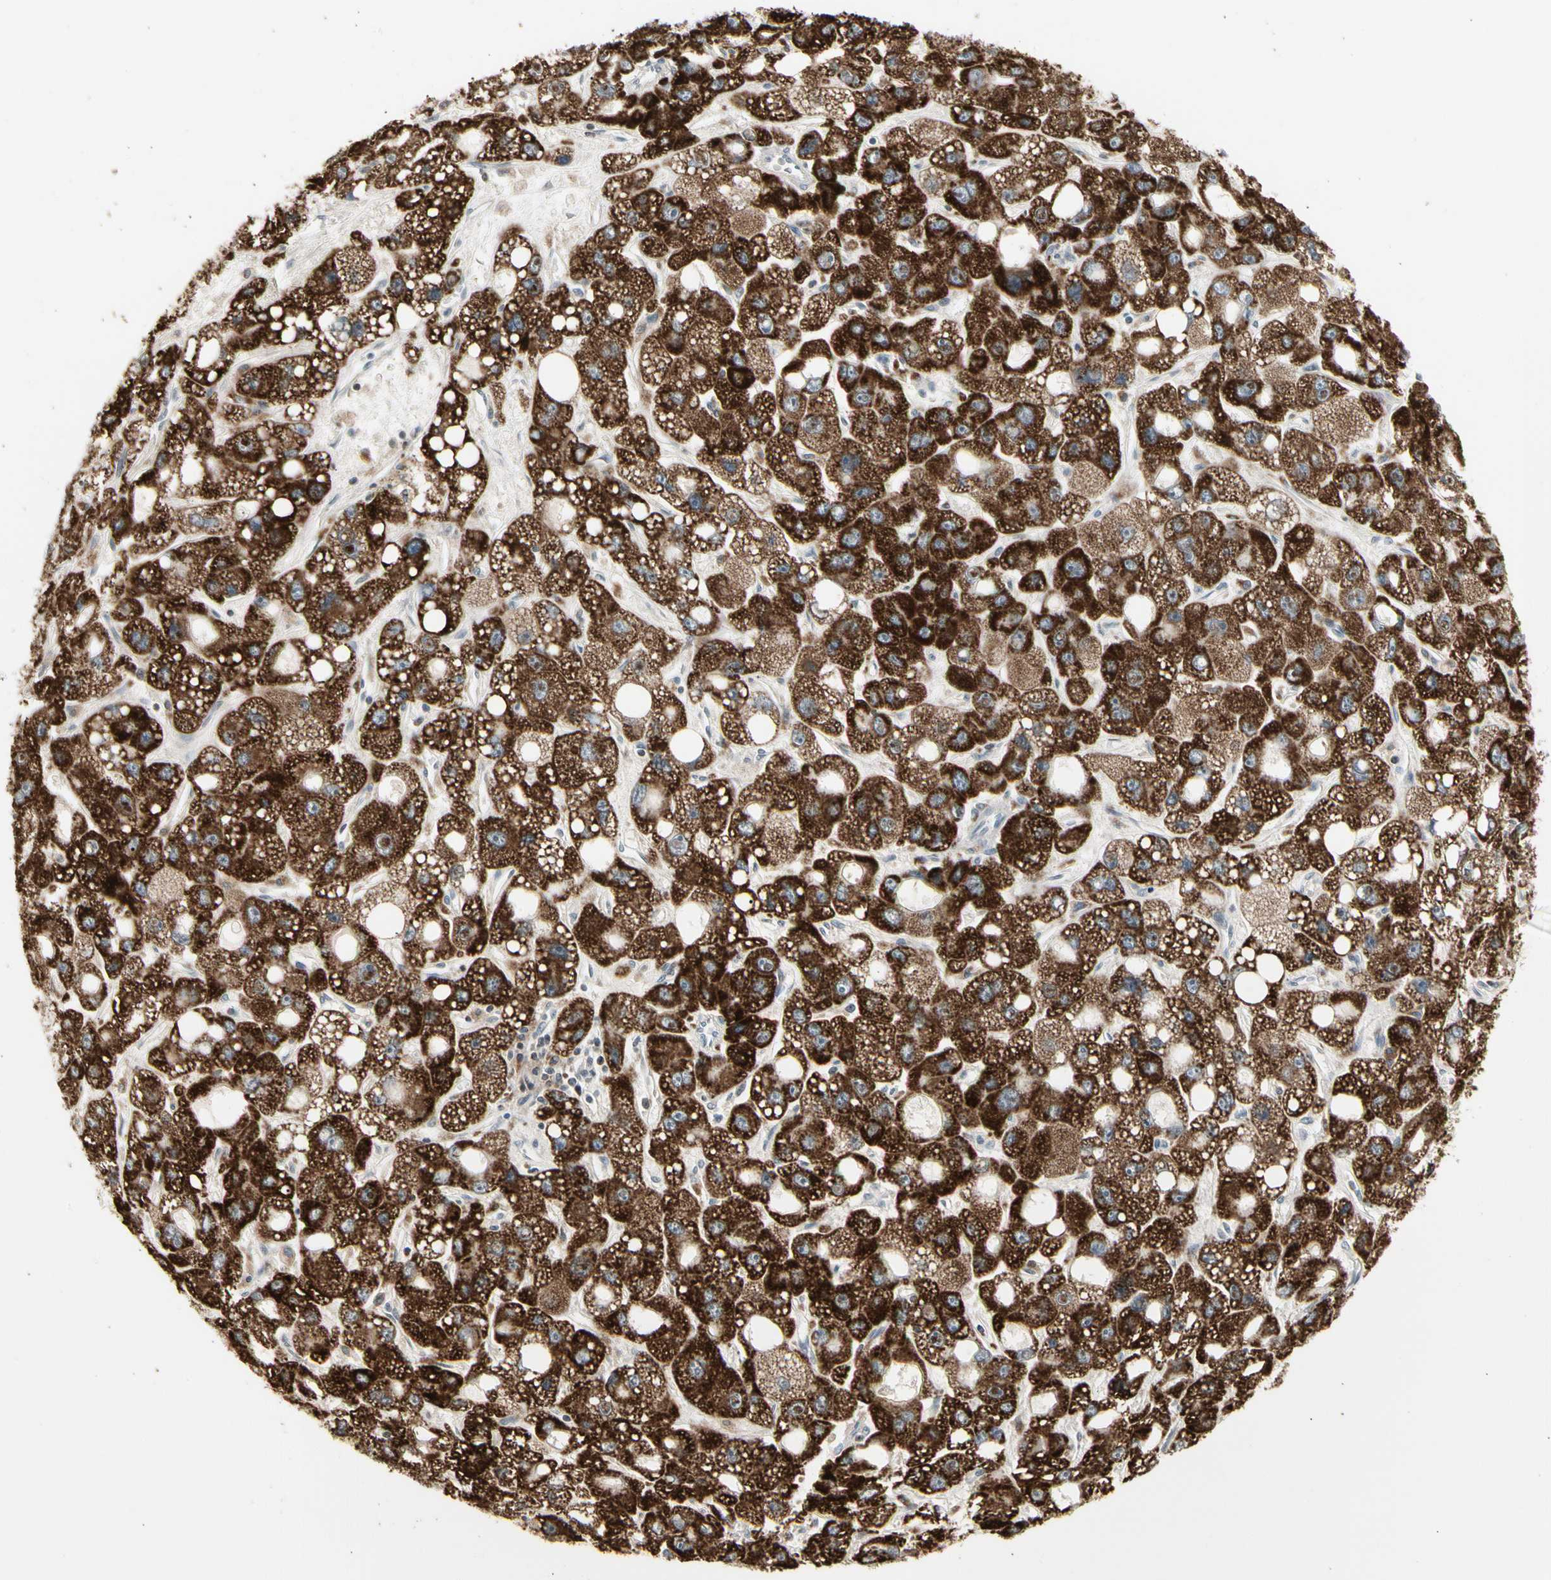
{"staining": {"intensity": "strong", "quantity": ">75%", "location": "cytoplasmic/membranous"}, "tissue": "liver cancer", "cell_type": "Tumor cells", "image_type": "cancer", "snomed": [{"axis": "morphology", "description": "Carcinoma, Hepatocellular, NOS"}, {"axis": "topography", "description": "Liver"}], "caption": "Tumor cells demonstrate strong cytoplasmic/membranous staining in about >75% of cells in liver hepatocellular carcinoma.", "gene": "TMEM176A", "patient": {"sex": "male", "age": 55}}